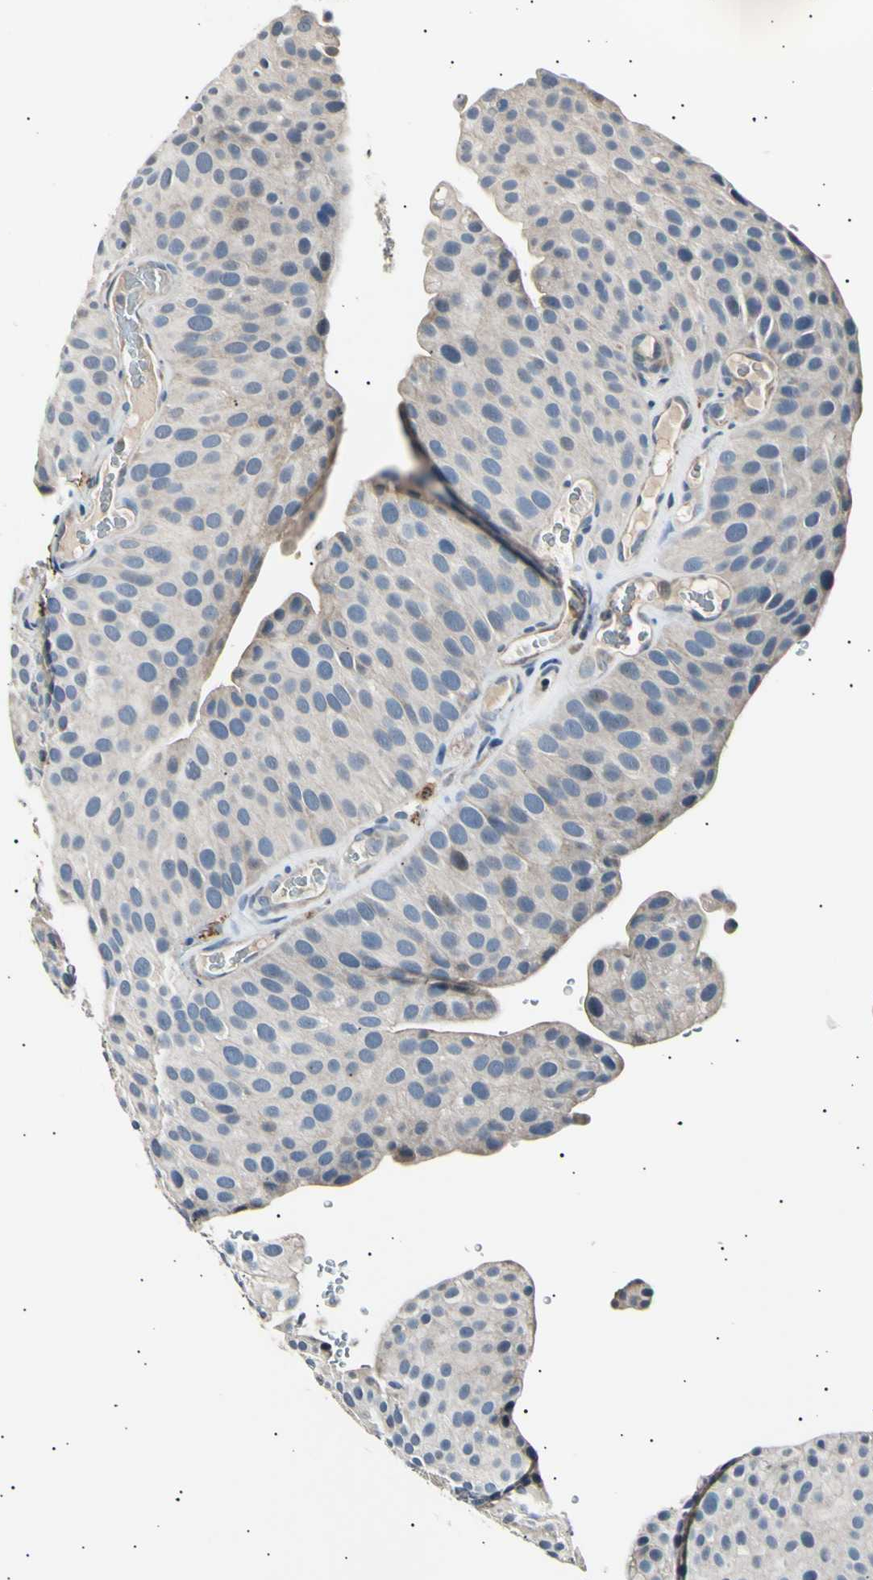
{"staining": {"intensity": "negative", "quantity": "none", "location": "none"}, "tissue": "urothelial cancer", "cell_type": "Tumor cells", "image_type": "cancer", "snomed": [{"axis": "morphology", "description": "Urothelial carcinoma, Low grade"}, {"axis": "topography", "description": "Smooth muscle"}, {"axis": "topography", "description": "Urinary bladder"}], "caption": "An IHC photomicrograph of urothelial cancer is shown. There is no staining in tumor cells of urothelial cancer.", "gene": "ITGA6", "patient": {"sex": "male", "age": 60}}